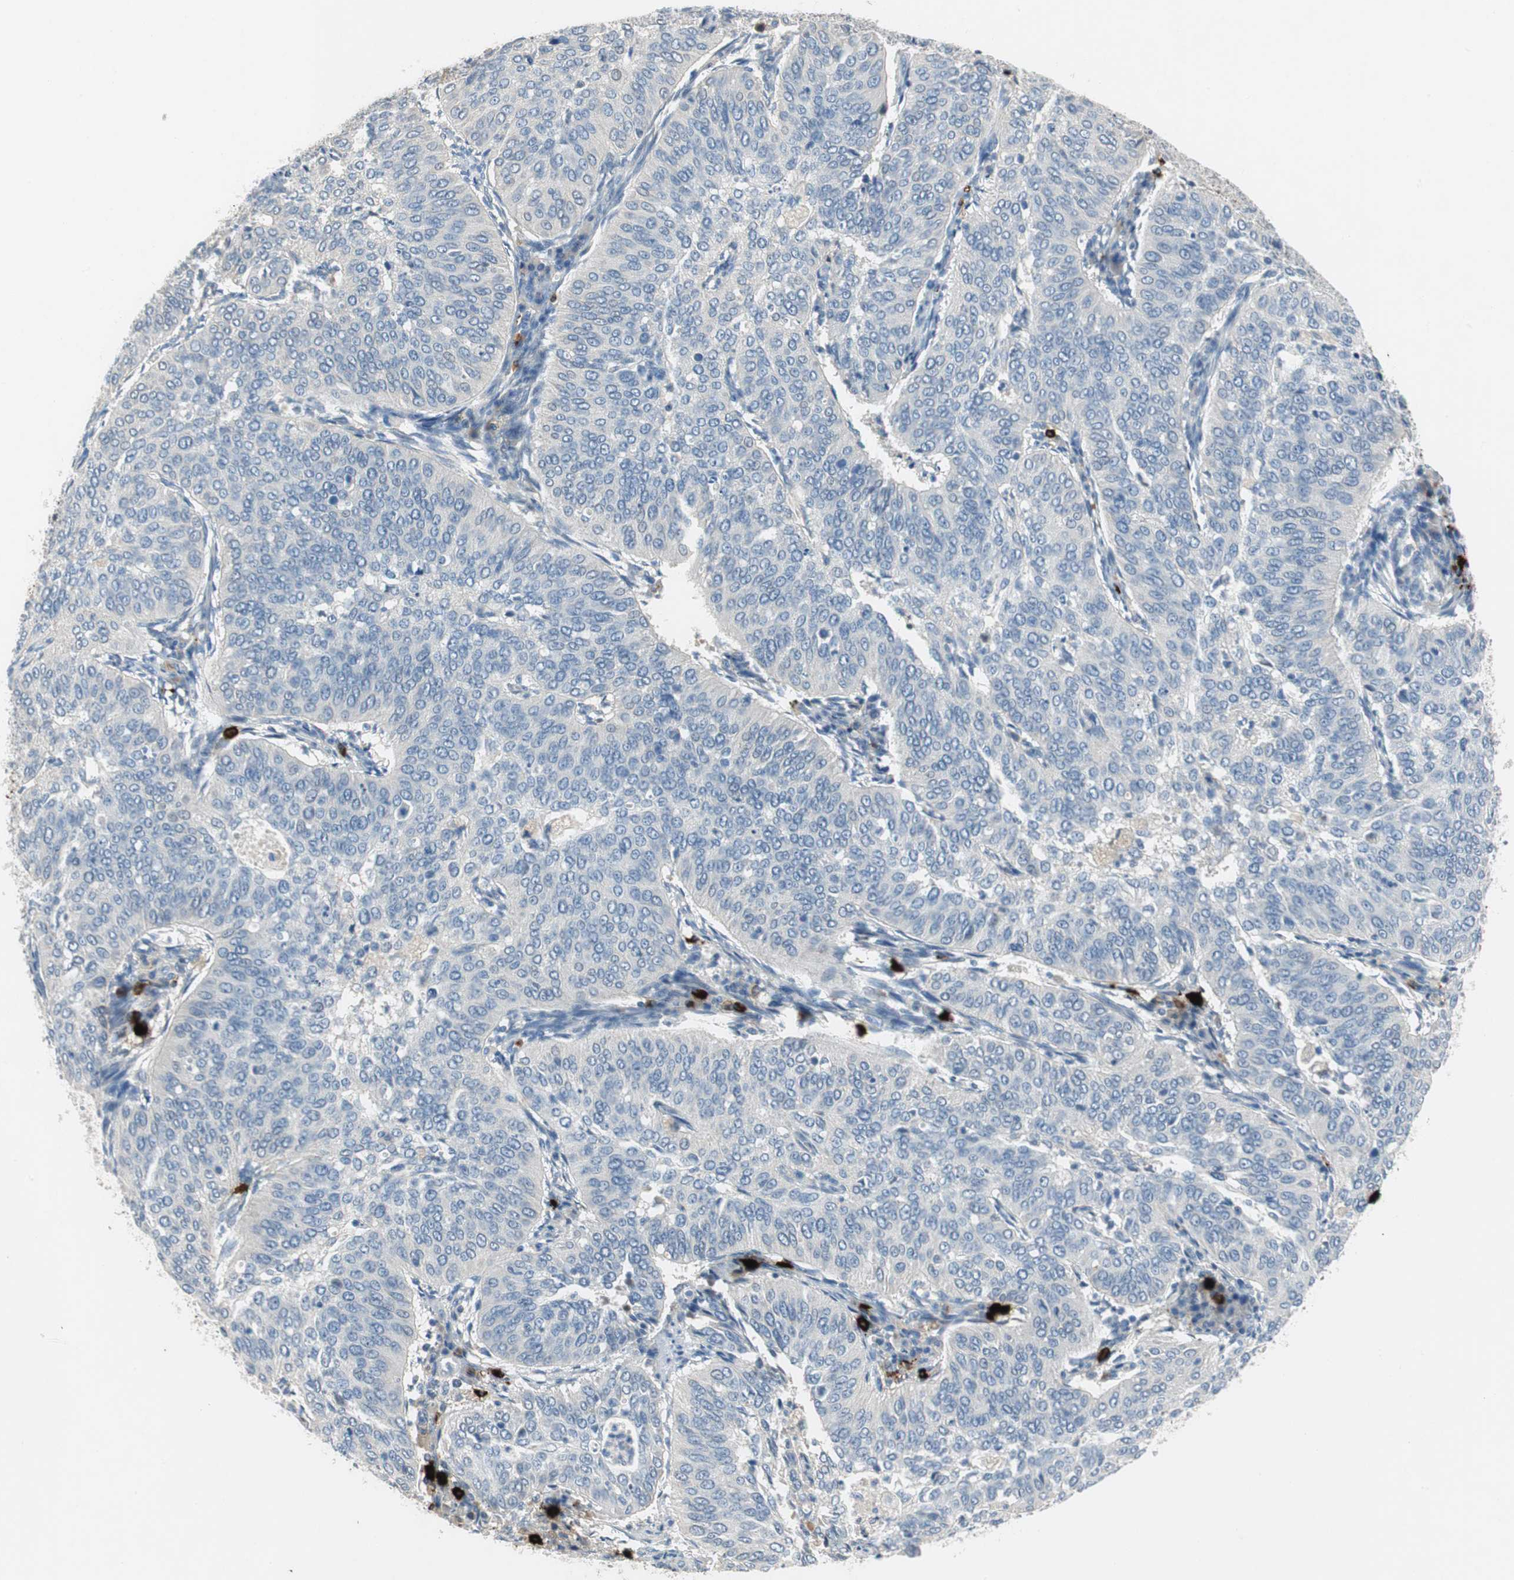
{"staining": {"intensity": "negative", "quantity": "none", "location": "none"}, "tissue": "cervical cancer", "cell_type": "Tumor cells", "image_type": "cancer", "snomed": [{"axis": "morphology", "description": "Normal tissue, NOS"}, {"axis": "morphology", "description": "Squamous cell carcinoma, NOS"}, {"axis": "topography", "description": "Cervix"}], "caption": "This is an immunohistochemistry (IHC) image of human cervical cancer (squamous cell carcinoma). There is no staining in tumor cells.", "gene": "CPA3", "patient": {"sex": "female", "age": 39}}